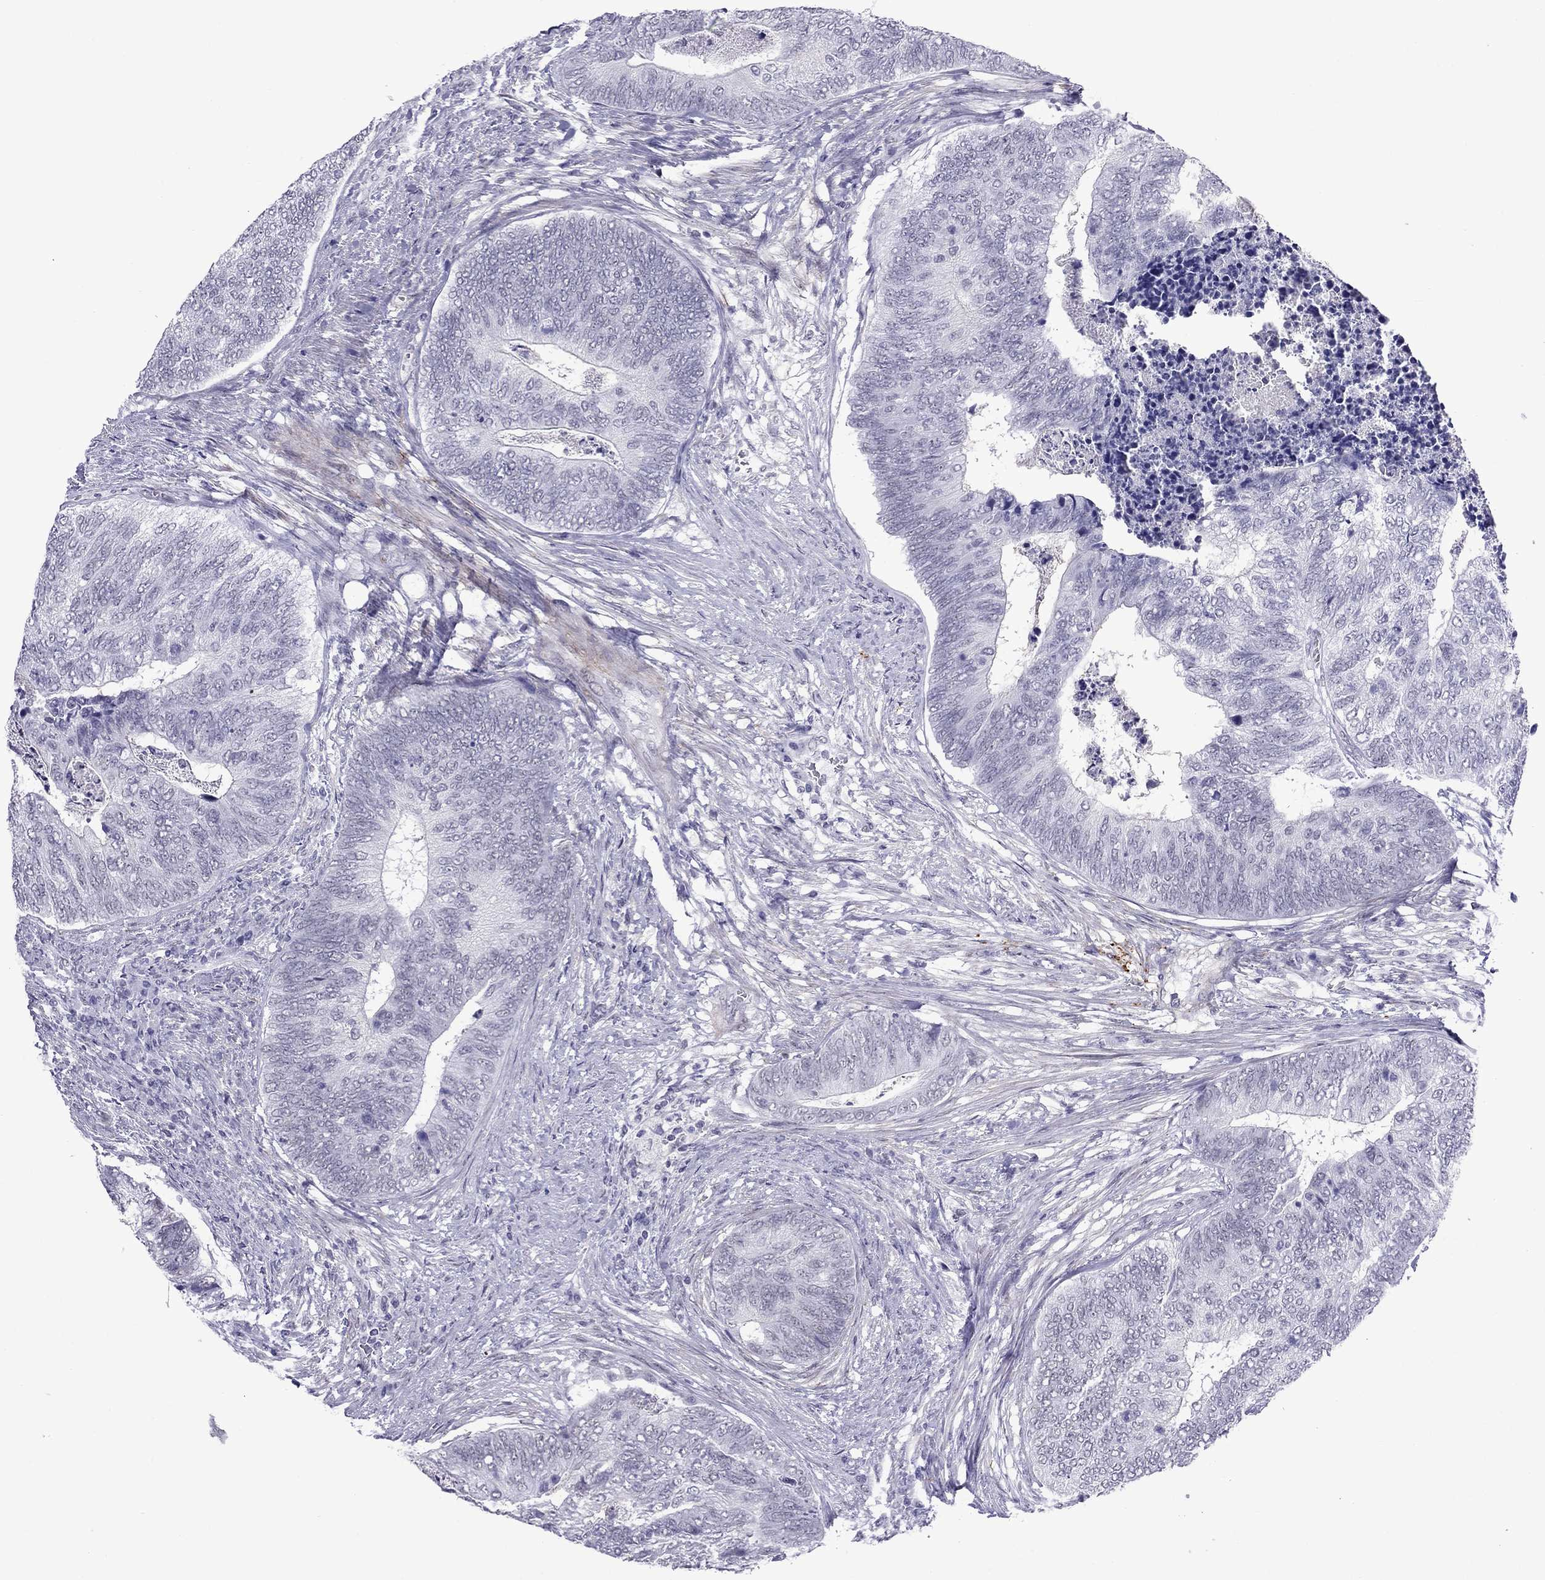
{"staining": {"intensity": "negative", "quantity": "none", "location": "none"}, "tissue": "colorectal cancer", "cell_type": "Tumor cells", "image_type": "cancer", "snomed": [{"axis": "morphology", "description": "Adenocarcinoma, NOS"}, {"axis": "topography", "description": "Colon"}], "caption": "Image shows no significant protein positivity in tumor cells of adenocarcinoma (colorectal).", "gene": "ZNF646", "patient": {"sex": "female", "age": 67}}